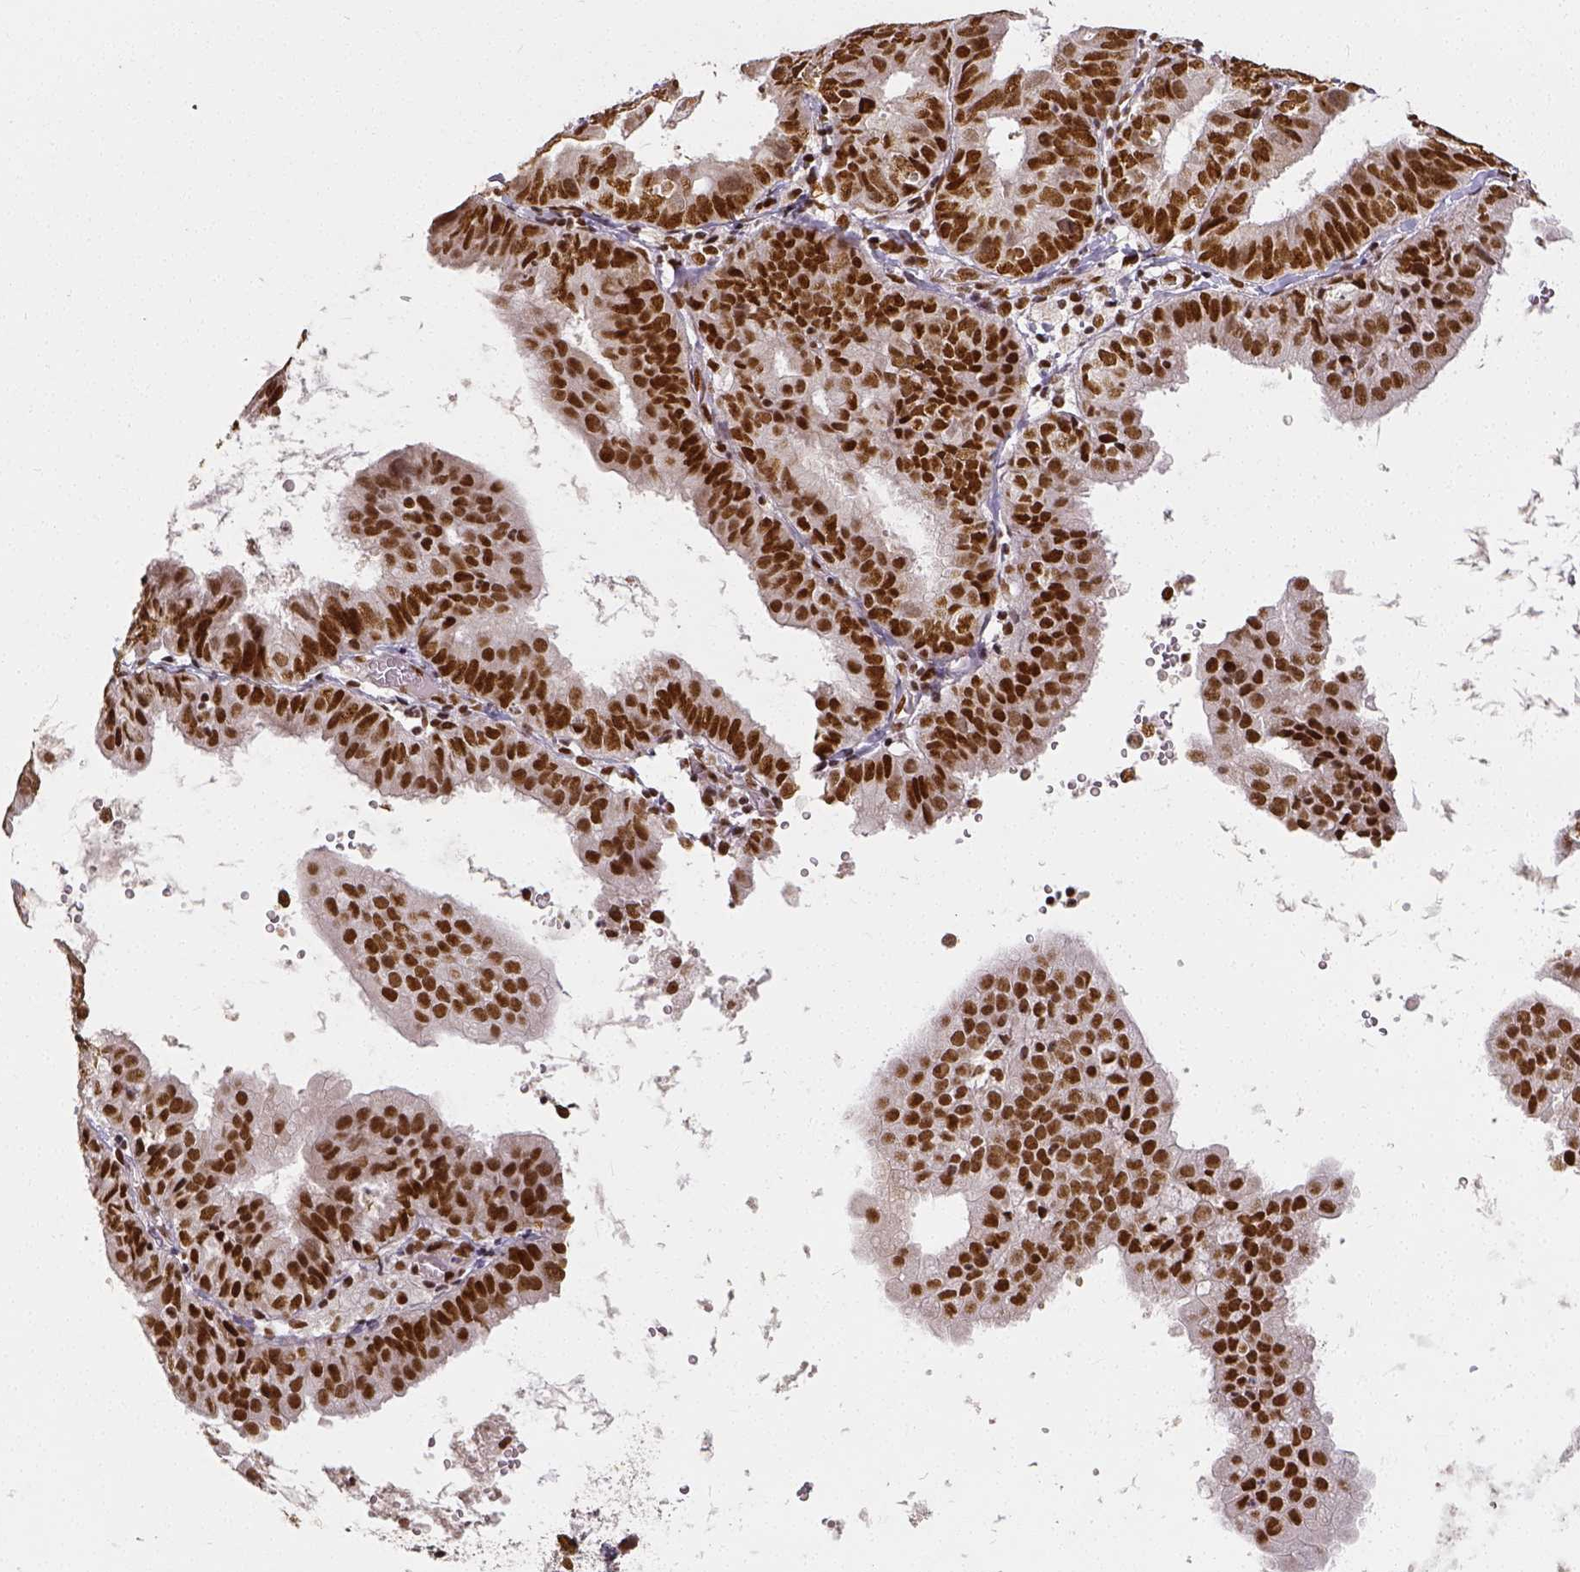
{"staining": {"intensity": "strong", "quantity": ">75%", "location": "nuclear"}, "tissue": "endometrial cancer", "cell_type": "Tumor cells", "image_type": "cancer", "snomed": [{"axis": "morphology", "description": "Adenocarcinoma, NOS"}, {"axis": "topography", "description": "Endometrium"}], "caption": "Immunohistochemistry micrograph of neoplastic tissue: endometrial cancer stained using immunohistochemistry exhibits high levels of strong protein expression localized specifically in the nuclear of tumor cells, appearing as a nuclear brown color.", "gene": "ATRX", "patient": {"sex": "female", "age": 80}}